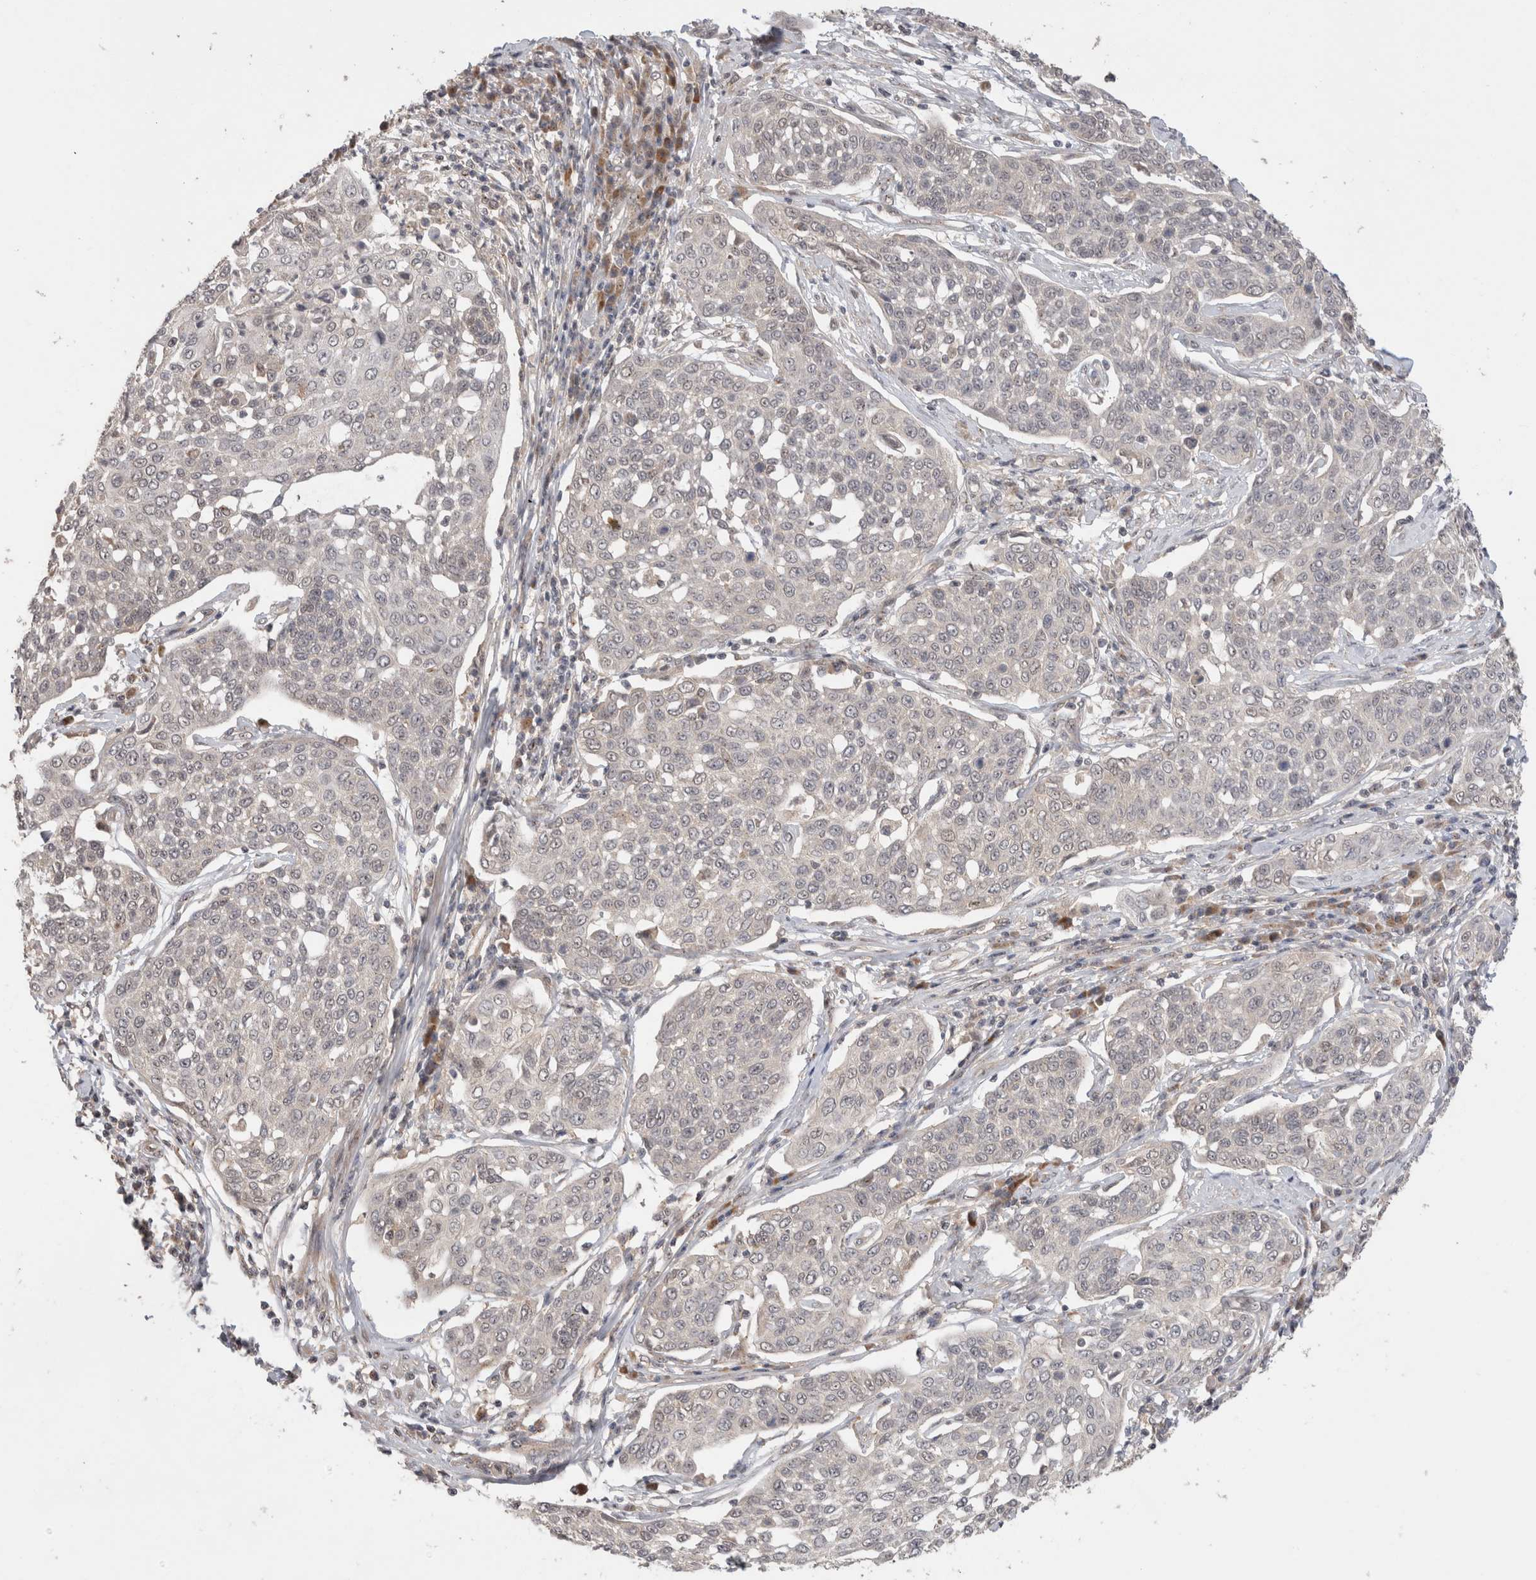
{"staining": {"intensity": "negative", "quantity": "none", "location": "none"}, "tissue": "cervical cancer", "cell_type": "Tumor cells", "image_type": "cancer", "snomed": [{"axis": "morphology", "description": "Squamous cell carcinoma, NOS"}, {"axis": "topography", "description": "Cervix"}], "caption": "The micrograph exhibits no staining of tumor cells in squamous cell carcinoma (cervical). (Stains: DAB immunohistochemistry (IHC) with hematoxylin counter stain, Microscopy: brightfield microscopy at high magnification).", "gene": "SLC29A1", "patient": {"sex": "female", "age": 34}}